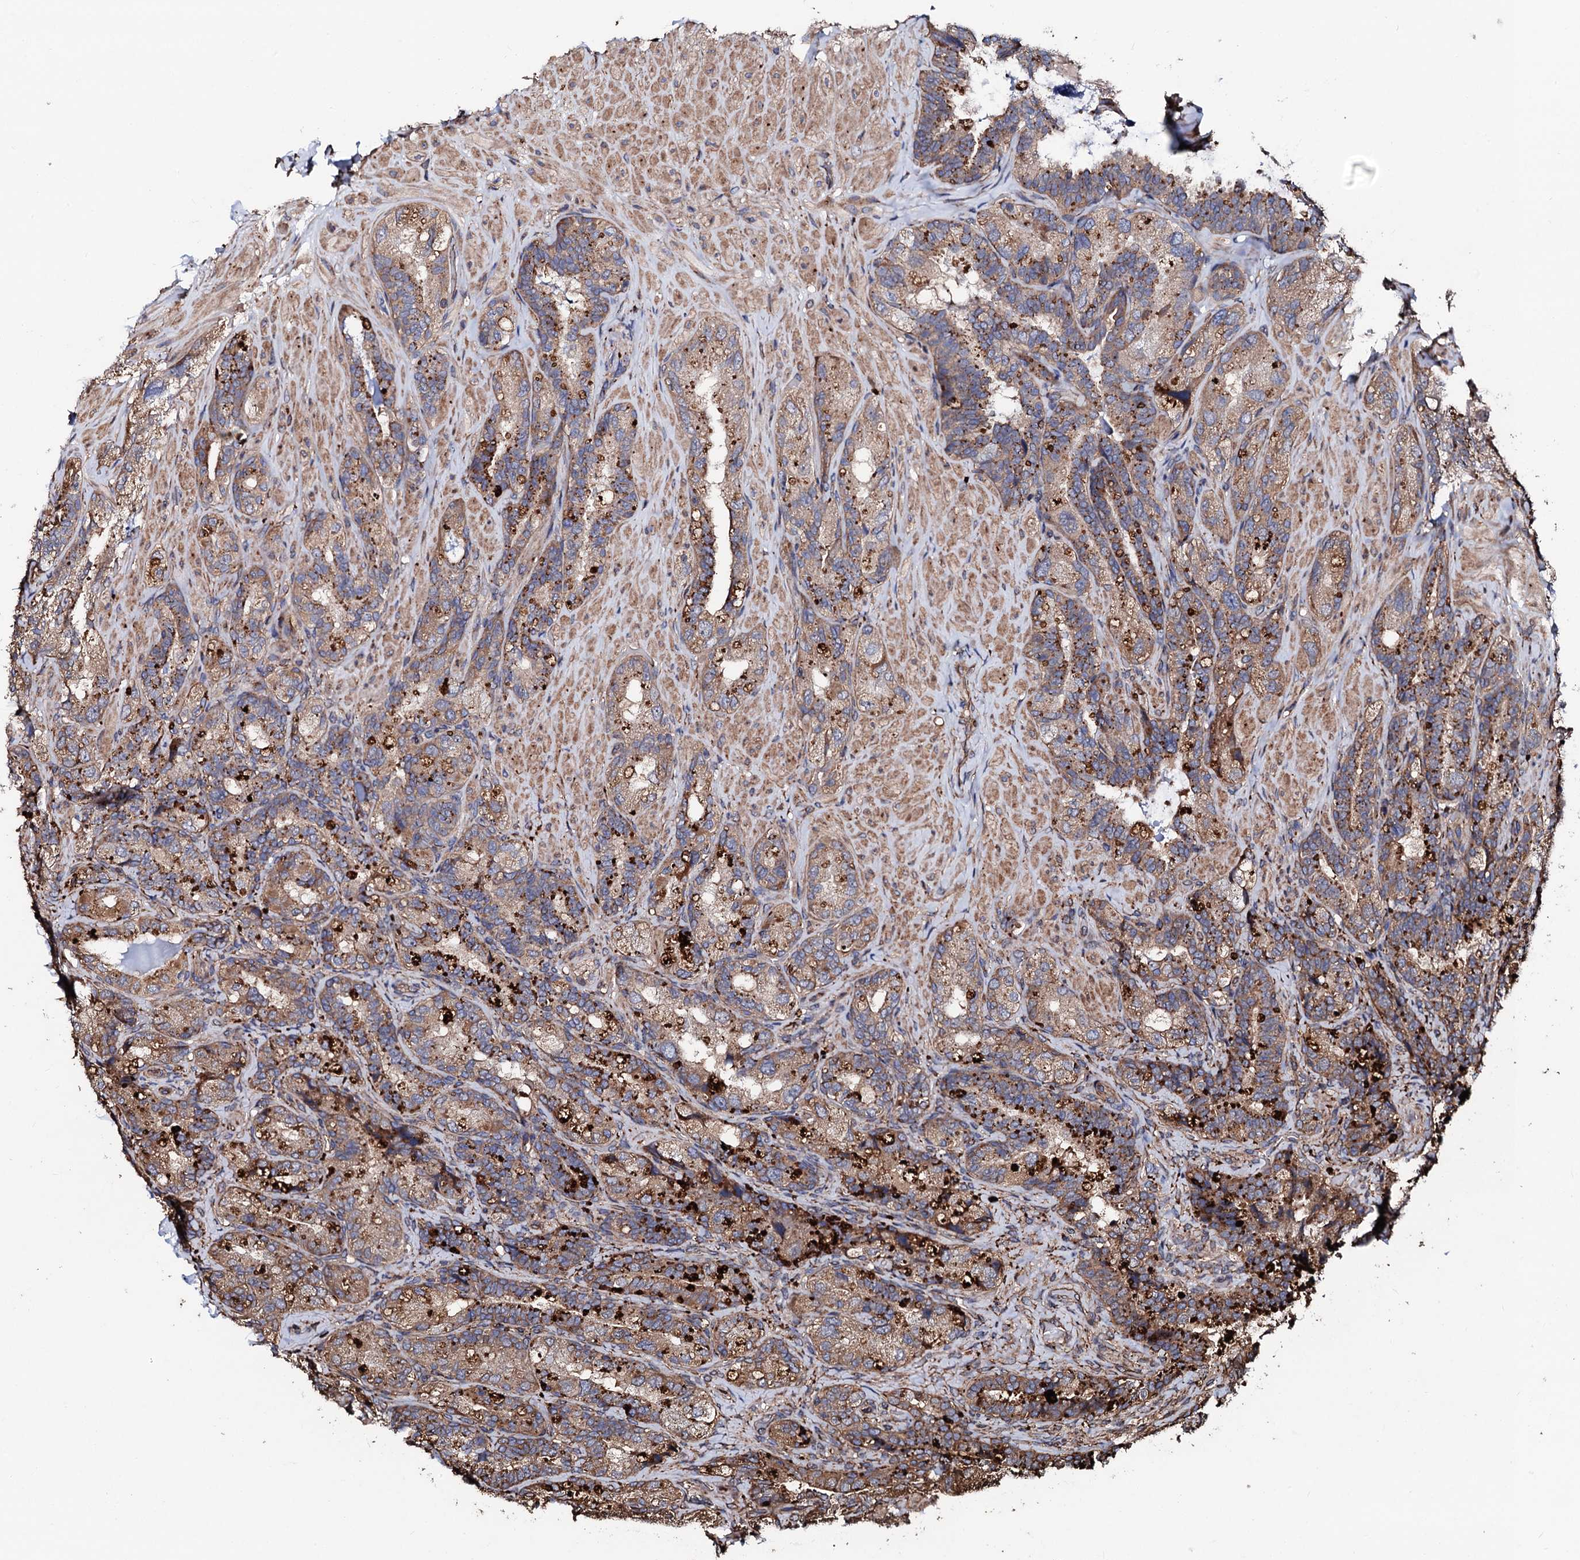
{"staining": {"intensity": "moderate", "quantity": ">75%", "location": "cytoplasmic/membranous"}, "tissue": "seminal vesicle", "cell_type": "Glandular cells", "image_type": "normal", "snomed": [{"axis": "morphology", "description": "Normal tissue, NOS"}, {"axis": "topography", "description": "Prostate and seminal vesicle, NOS"}, {"axis": "topography", "description": "Prostate"}, {"axis": "topography", "description": "Seminal veicle"}], "caption": "Protein expression analysis of unremarkable seminal vesicle exhibits moderate cytoplasmic/membranous expression in about >75% of glandular cells. (DAB IHC with brightfield microscopy, high magnification).", "gene": "CKAP5", "patient": {"sex": "male", "age": 67}}